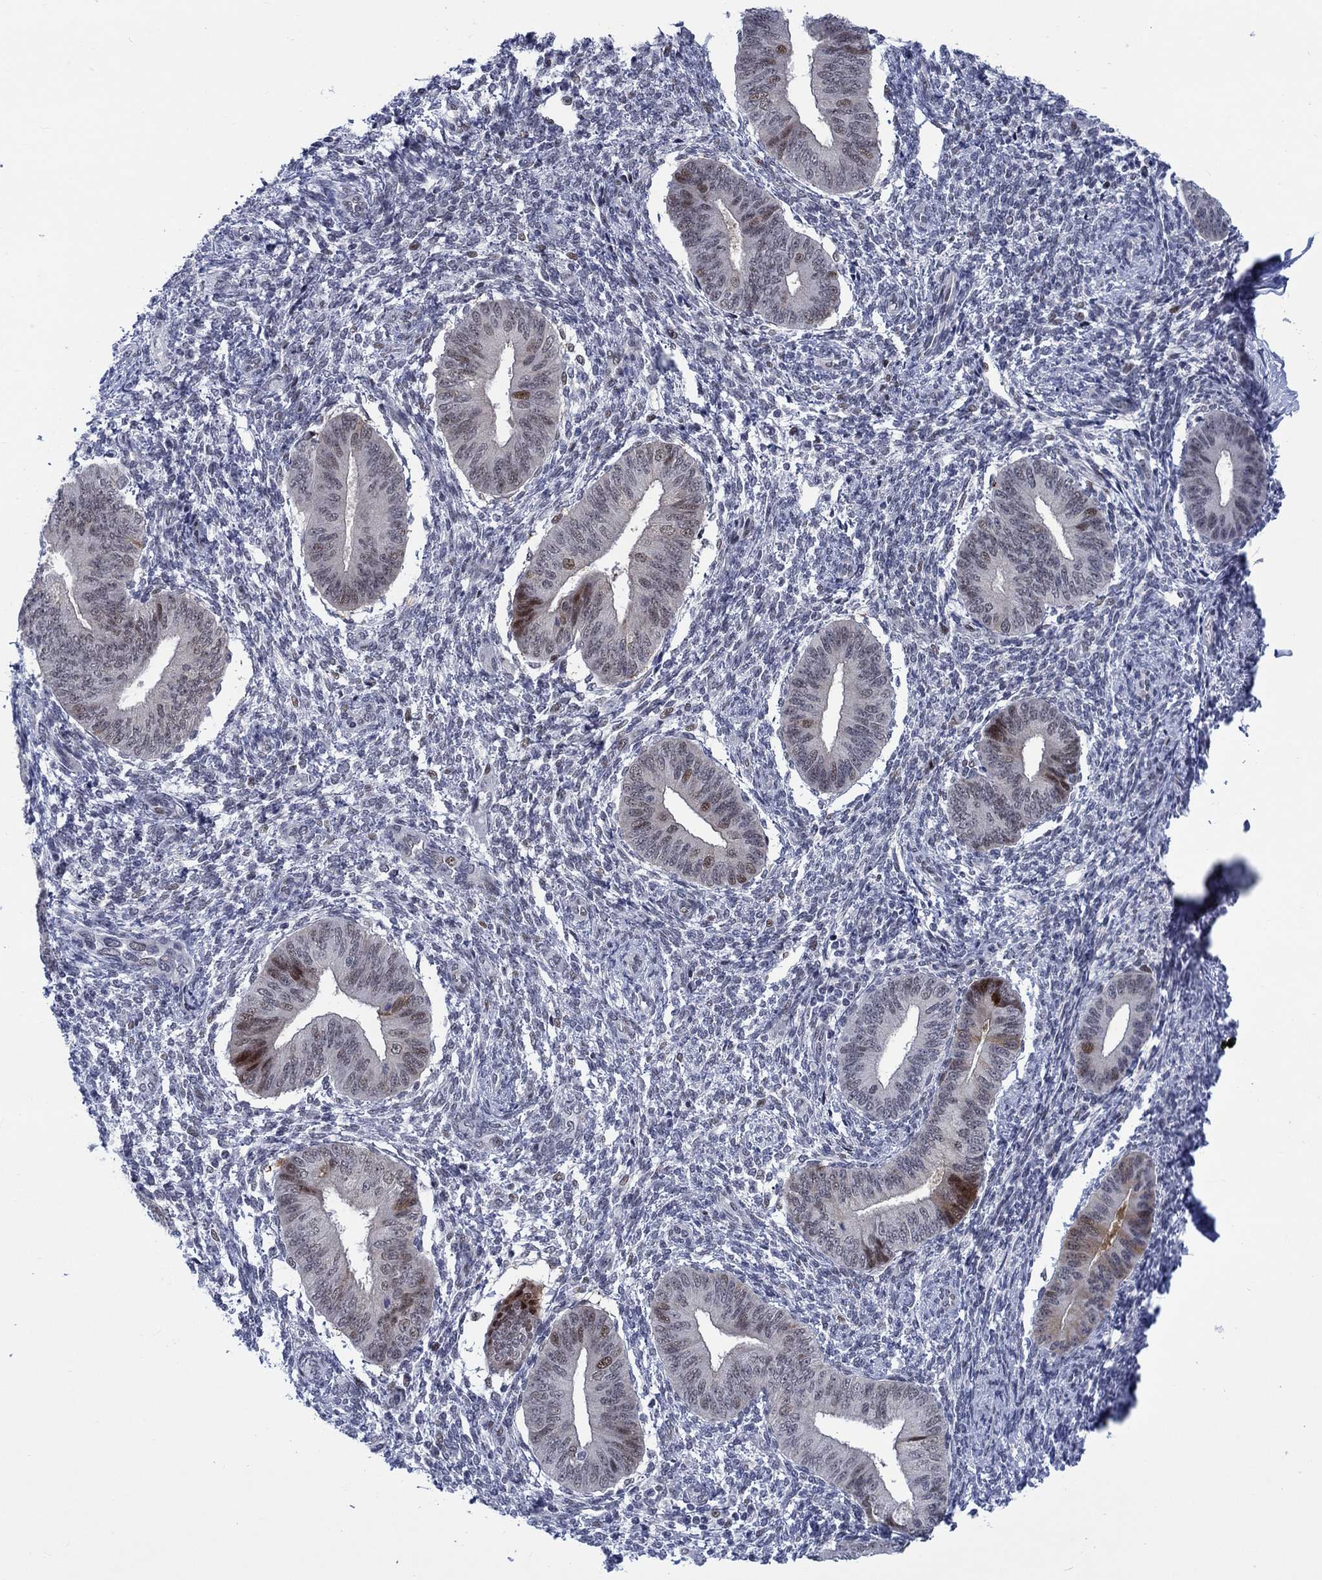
{"staining": {"intensity": "weak", "quantity": "<25%", "location": "nuclear"}, "tissue": "endometrium", "cell_type": "Cells in endometrial stroma", "image_type": "normal", "snomed": [{"axis": "morphology", "description": "Normal tissue, NOS"}, {"axis": "topography", "description": "Endometrium"}], "caption": "An immunohistochemistry histopathology image of benign endometrium is shown. There is no staining in cells in endometrial stroma of endometrium.", "gene": "NEU3", "patient": {"sex": "female", "age": 47}}